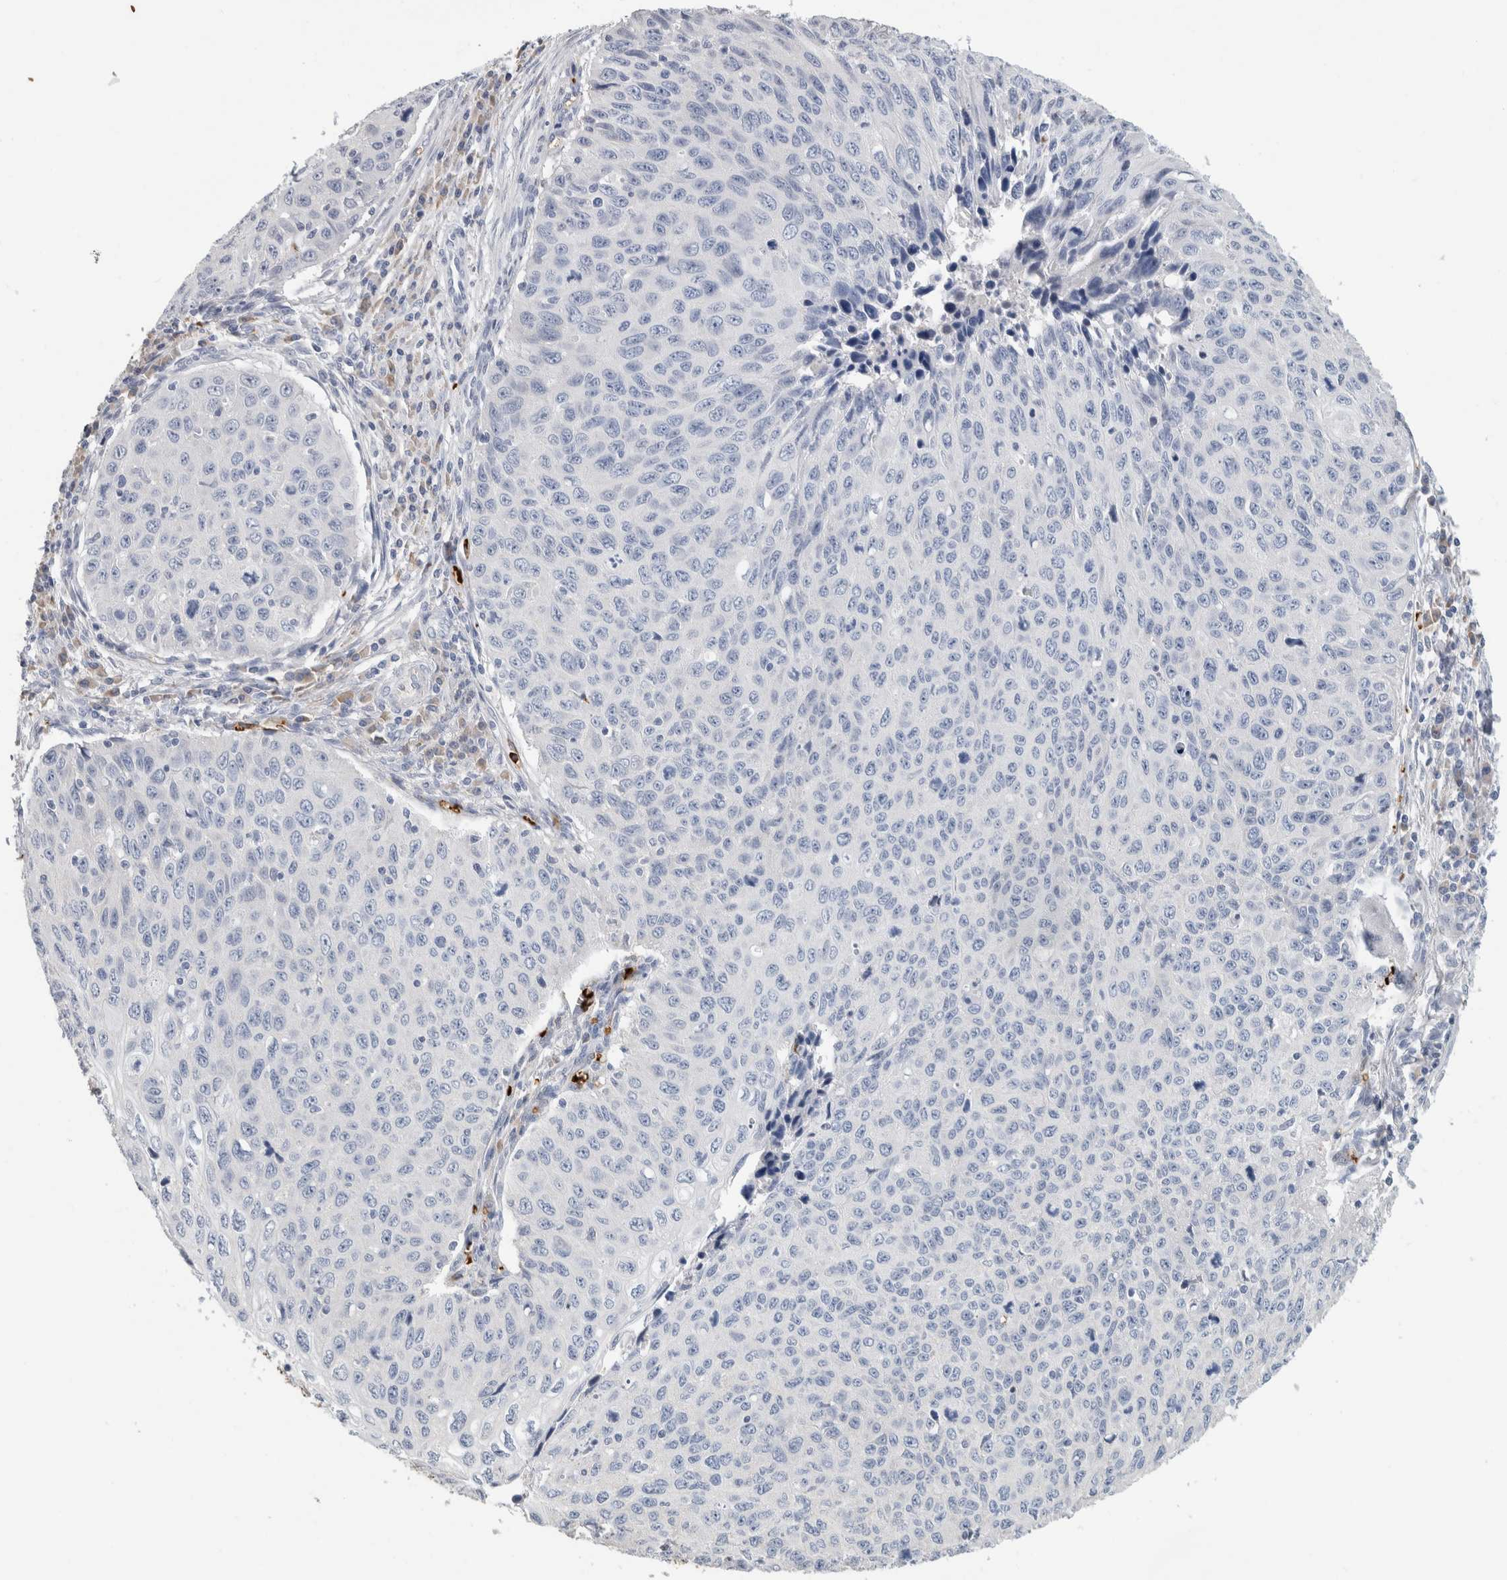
{"staining": {"intensity": "negative", "quantity": "none", "location": "none"}, "tissue": "cervical cancer", "cell_type": "Tumor cells", "image_type": "cancer", "snomed": [{"axis": "morphology", "description": "Squamous cell carcinoma, NOS"}, {"axis": "topography", "description": "Cervix"}], "caption": "Protein analysis of cervical squamous cell carcinoma exhibits no significant positivity in tumor cells. (IHC, brightfield microscopy, high magnification).", "gene": "CA1", "patient": {"sex": "female", "age": 53}}